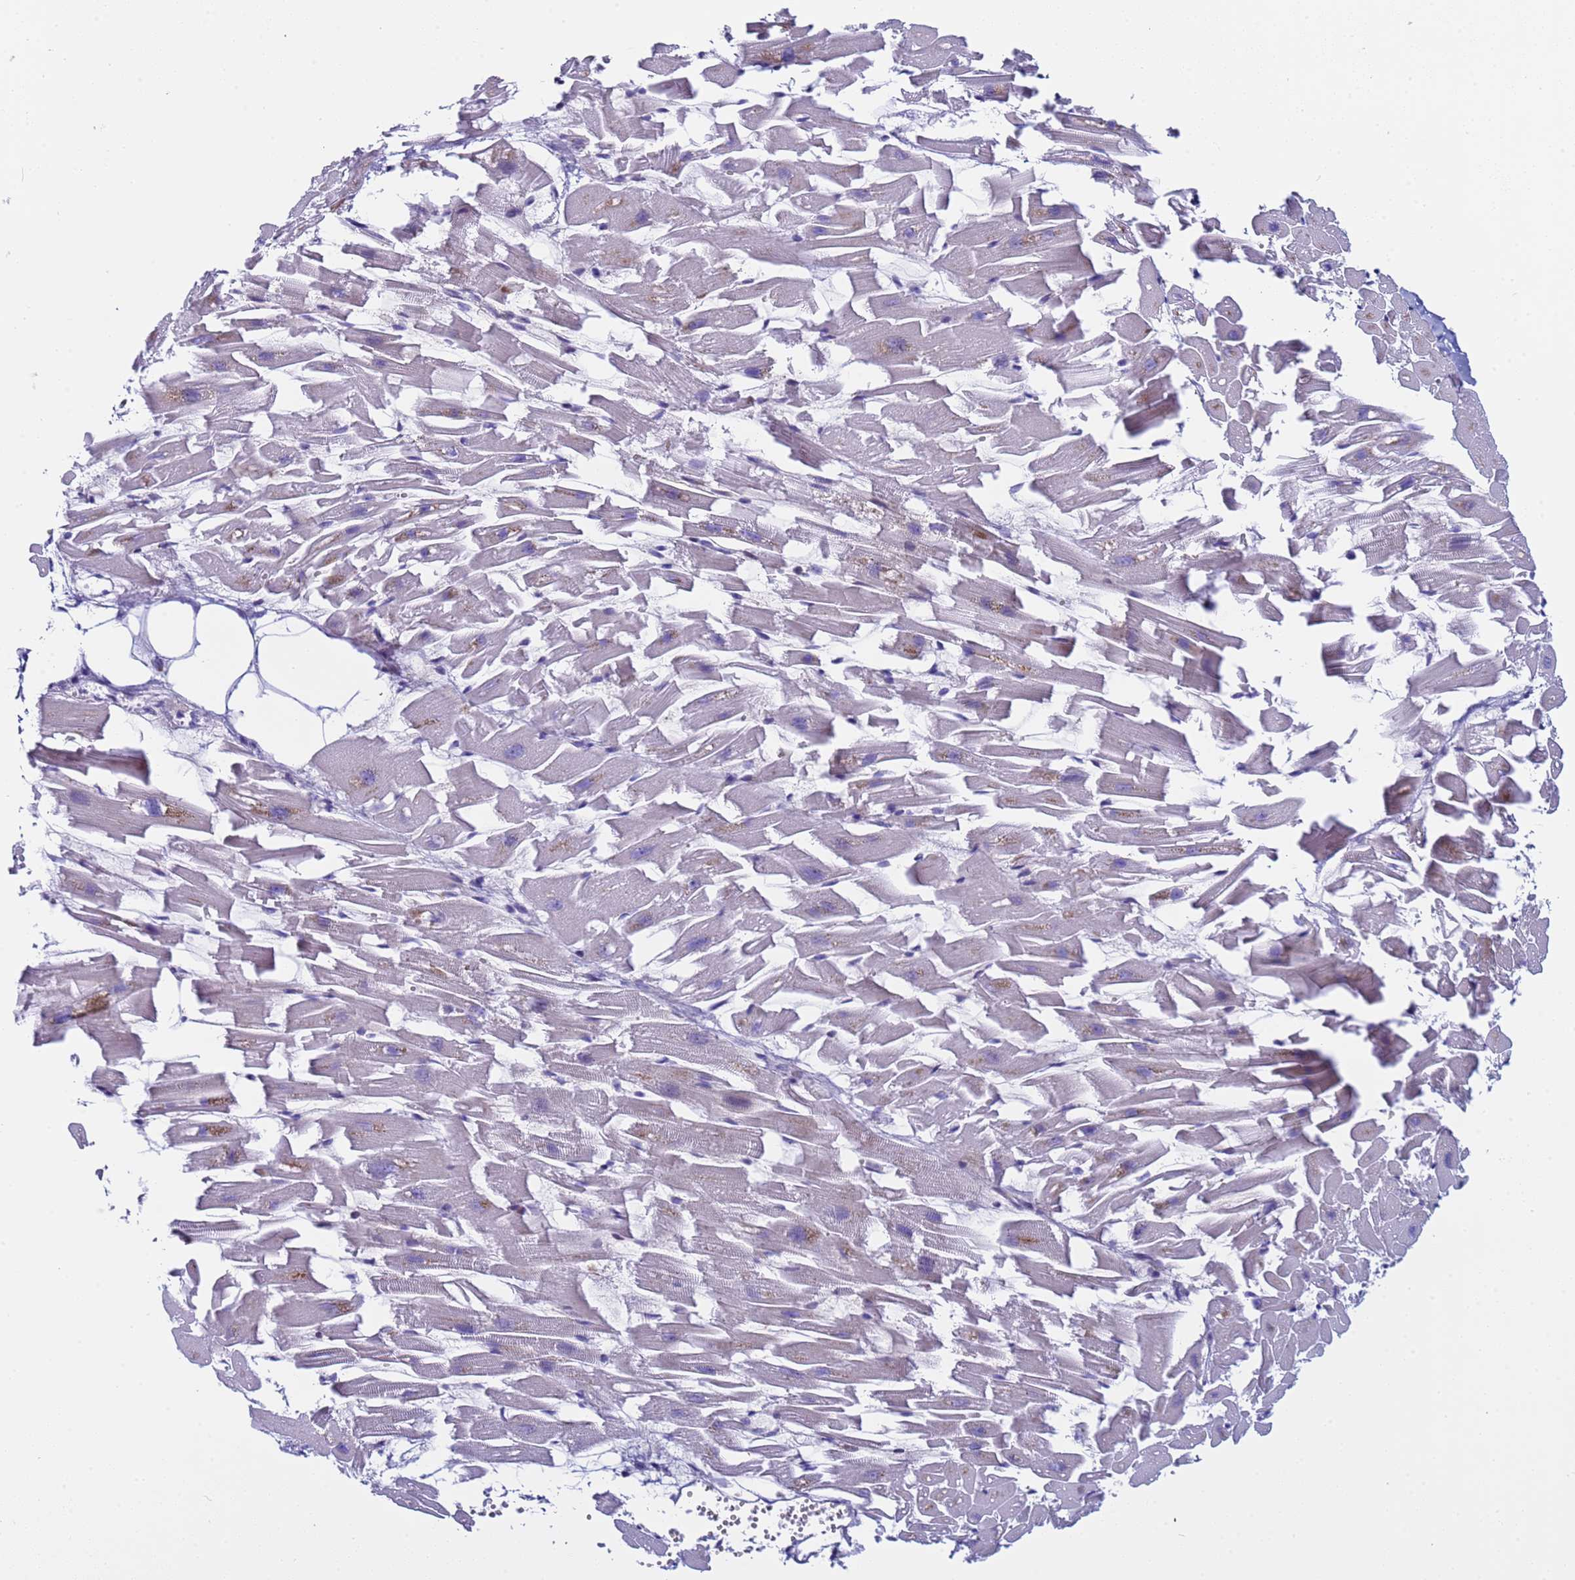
{"staining": {"intensity": "negative", "quantity": "none", "location": "none"}, "tissue": "heart muscle", "cell_type": "Cardiomyocytes", "image_type": "normal", "snomed": [{"axis": "morphology", "description": "Normal tissue, NOS"}, {"axis": "topography", "description": "Heart"}], "caption": "This histopathology image is of normal heart muscle stained with immunohistochemistry (IHC) to label a protein in brown with the nuclei are counter-stained blue. There is no expression in cardiomyocytes.", "gene": "POP5", "patient": {"sex": "female", "age": 64}}